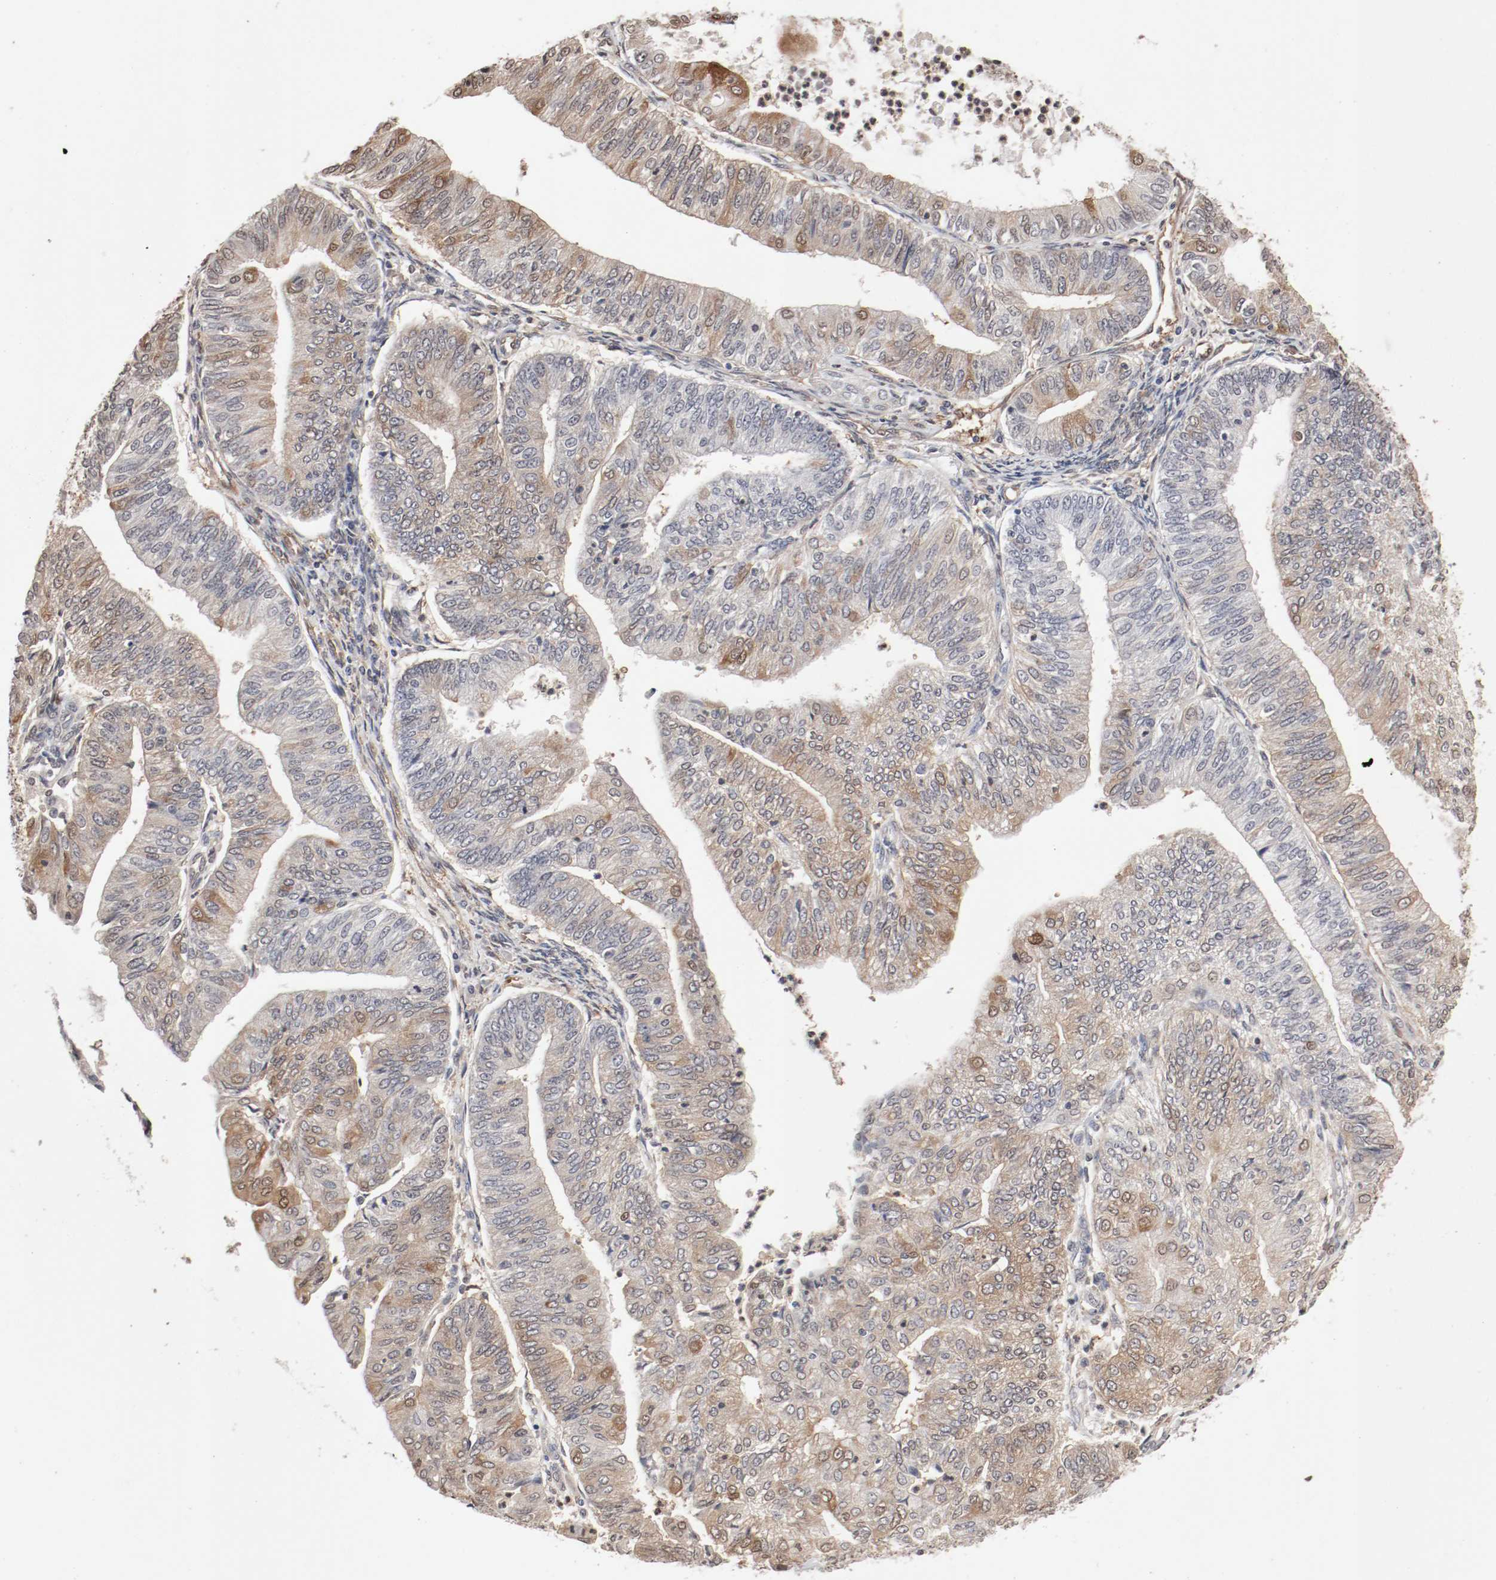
{"staining": {"intensity": "weak", "quantity": "25%-75%", "location": "cytoplasmic/membranous,nuclear"}, "tissue": "endometrial cancer", "cell_type": "Tumor cells", "image_type": "cancer", "snomed": [{"axis": "morphology", "description": "Adenocarcinoma, NOS"}, {"axis": "topography", "description": "Endometrium"}], "caption": "This is a histology image of immunohistochemistry (IHC) staining of endometrial adenocarcinoma, which shows weak expression in the cytoplasmic/membranous and nuclear of tumor cells.", "gene": "WASL", "patient": {"sex": "female", "age": 59}}